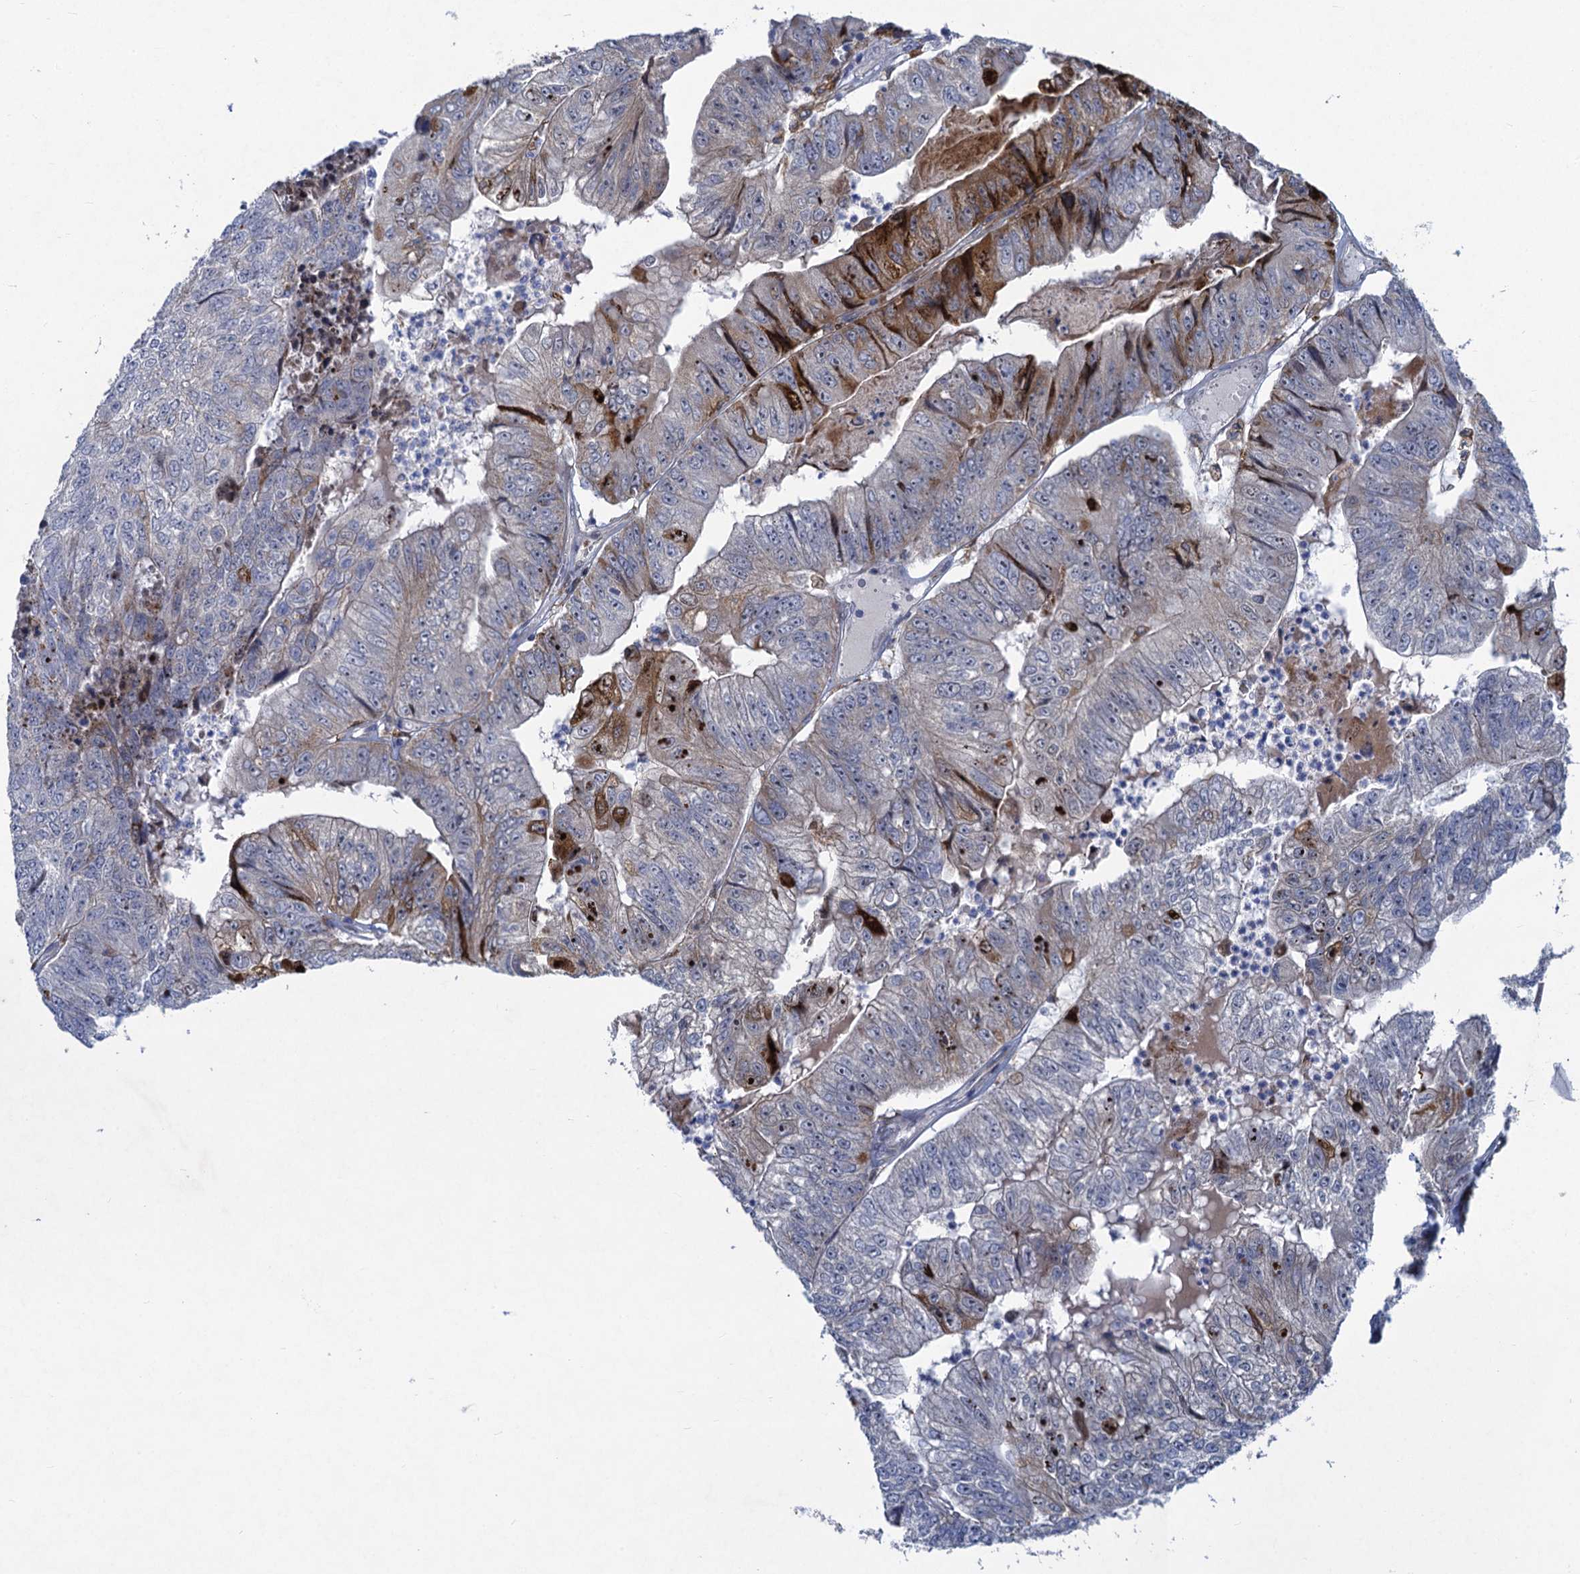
{"staining": {"intensity": "strong", "quantity": "<25%", "location": "cytoplasmic/membranous"}, "tissue": "colorectal cancer", "cell_type": "Tumor cells", "image_type": "cancer", "snomed": [{"axis": "morphology", "description": "Adenocarcinoma, NOS"}, {"axis": "topography", "description": "Colon"}], "caption": "A brown stain highlights strong cytoplasmic/membranous positivity of a protein in colorectal adenocarcinoma tumor cells.", "gene": "QPCTL", "patient": {"sex": "female", "age": 67}}